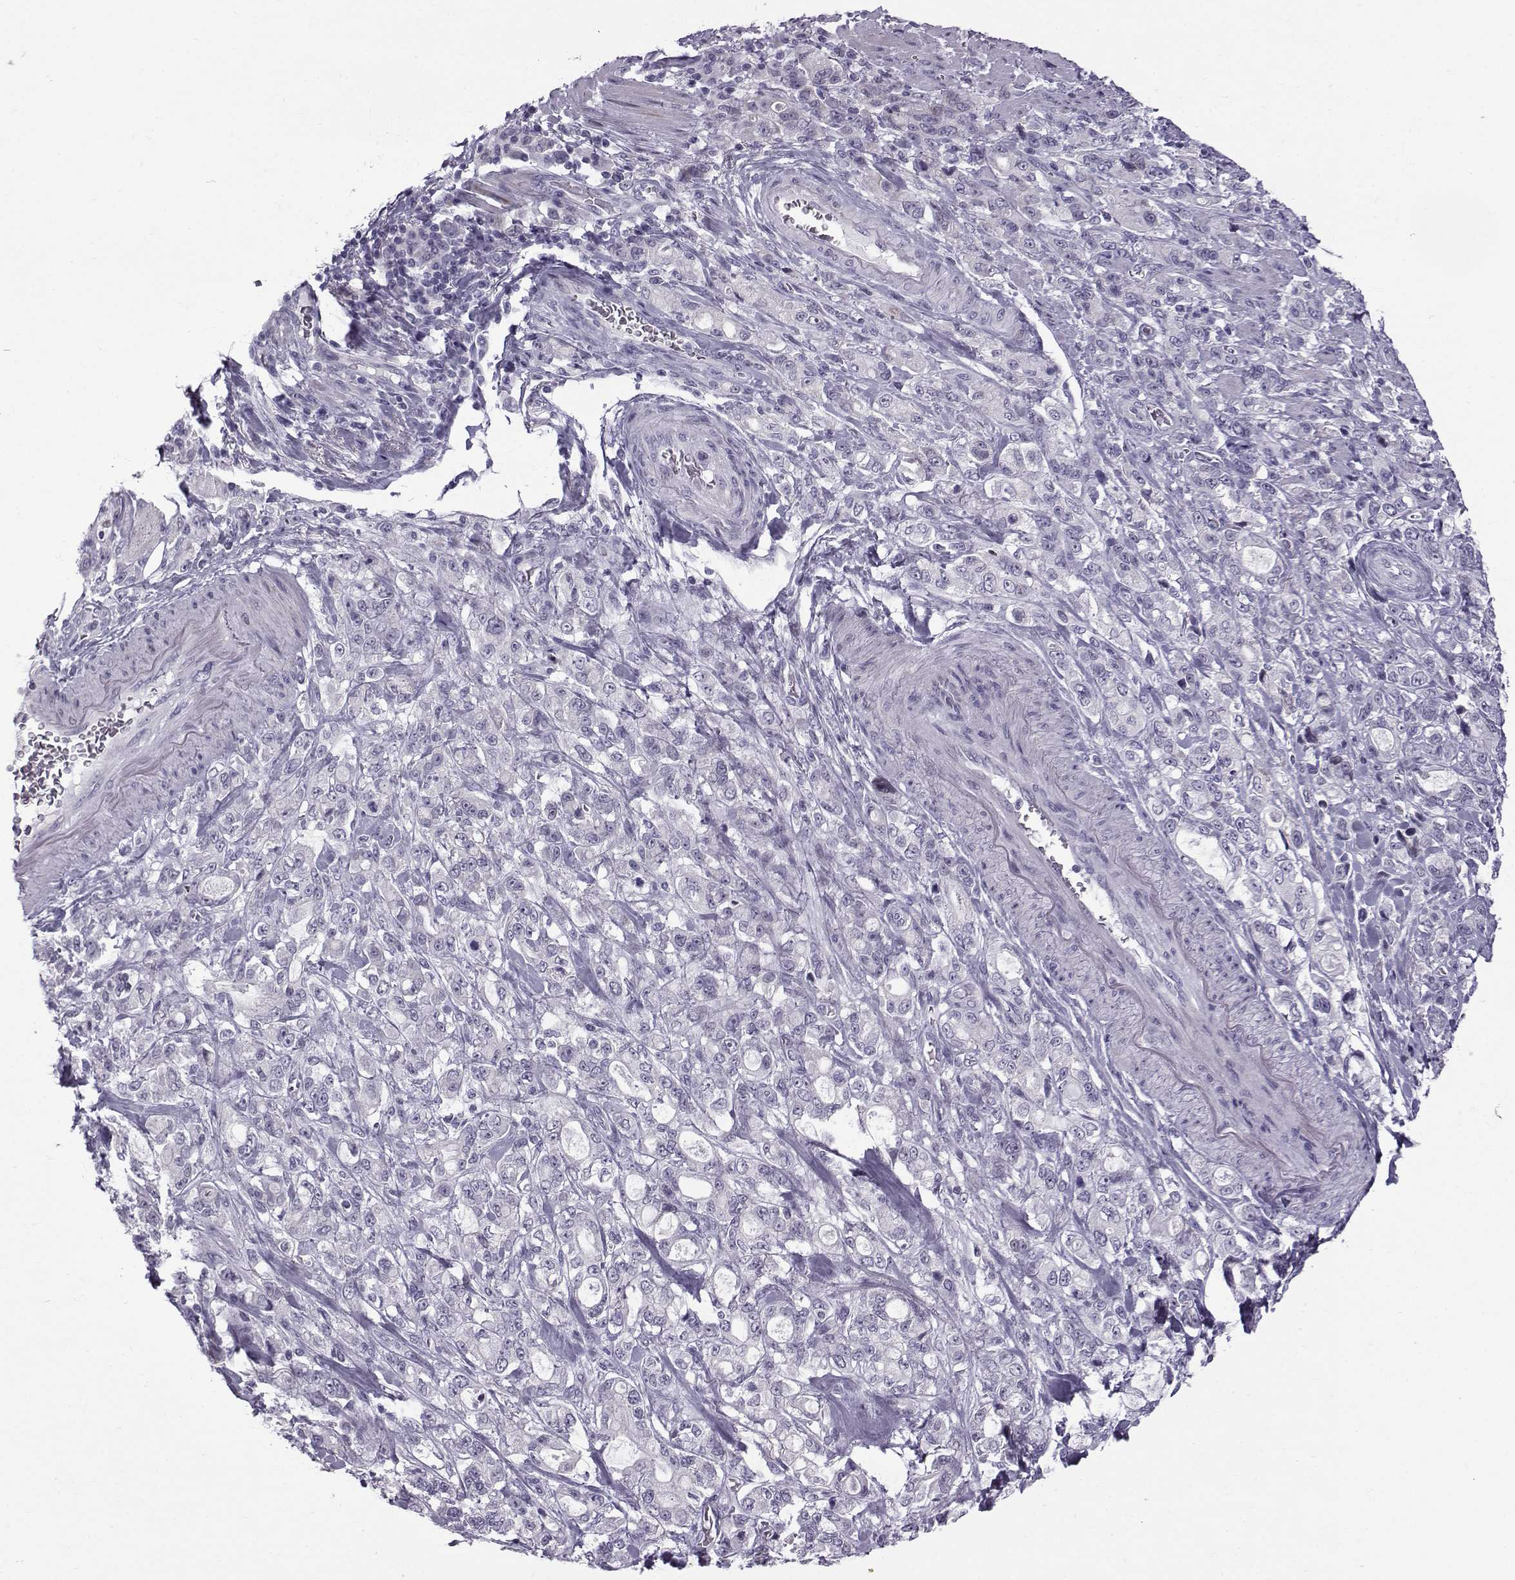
{"staining": {"intensity": "negative", "quantity": "none", "location": "none"}, "tissue": "stomach cancer", "cell_type": "Tumor cells", "image_type": "cancer", "snomed": [{"axis": "morphology", "description": "Adenocarcinoma, NOS"}, {"axis": "topography", "description": "Stomach"}], "caption": "Immunohistochemistry of stomach cancer shows no positivity in tumor cells. Nuclei are stained in blue.", "gene": "DMRT3", "patient": {"sex": "male", "age": 63}}